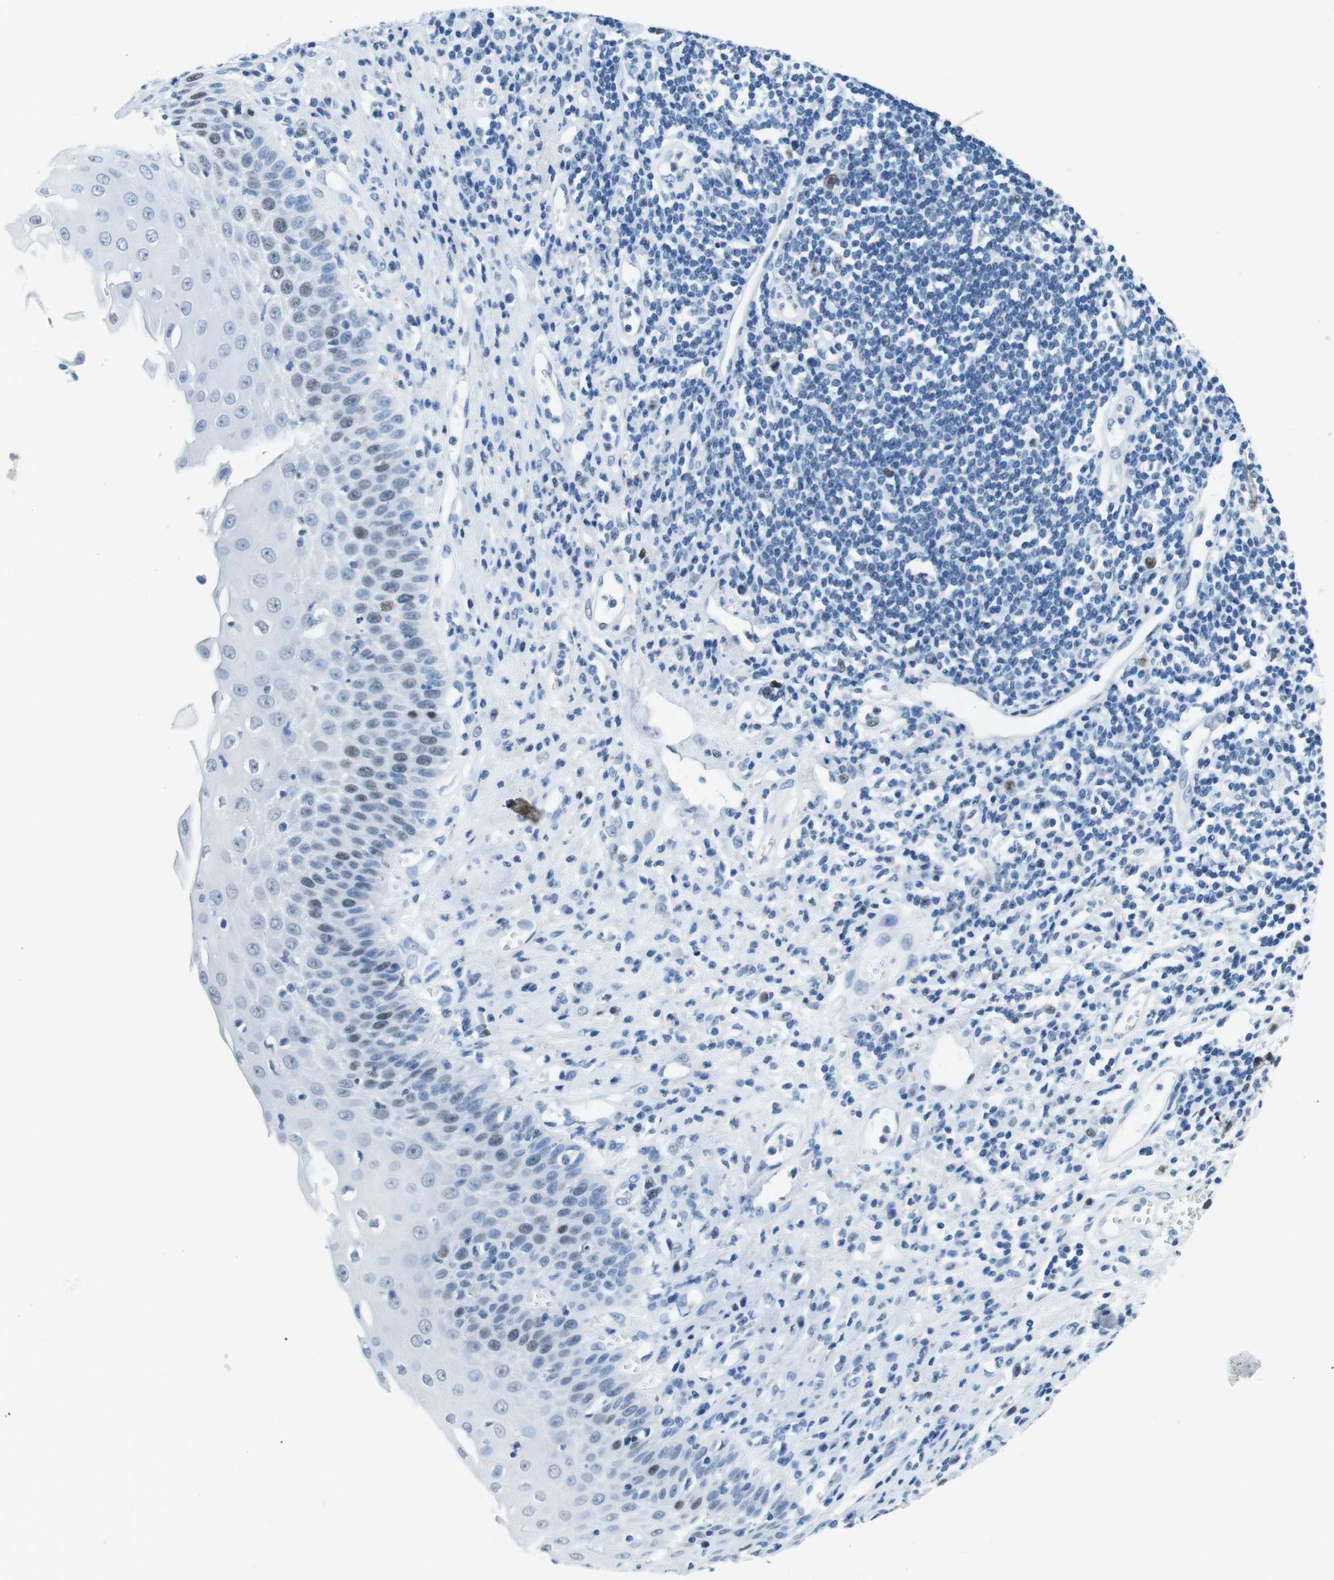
{"staining": {"intensity": "weak", "quantity": "<25%", "location": "nuclear"}, "tissue": "esophagus", "cell_type": "Squamous epithelial cells", "image_type": "normal", "snomed": [{"axis": "morphology", "description": "Normal tissue, NOS"}, {"axis": "morphology", "description": "Squamous cell carcinoma, NOS"}, {"axis": "topography", "description": "Esophagus"}], "caption": "This is an immunohistochemistry (IHC) image of benign human esophagus. There is no staining in squamous epithelial cells.", "gene": "CTAG1B", "patient": {"sex": "male", "age": 65}}